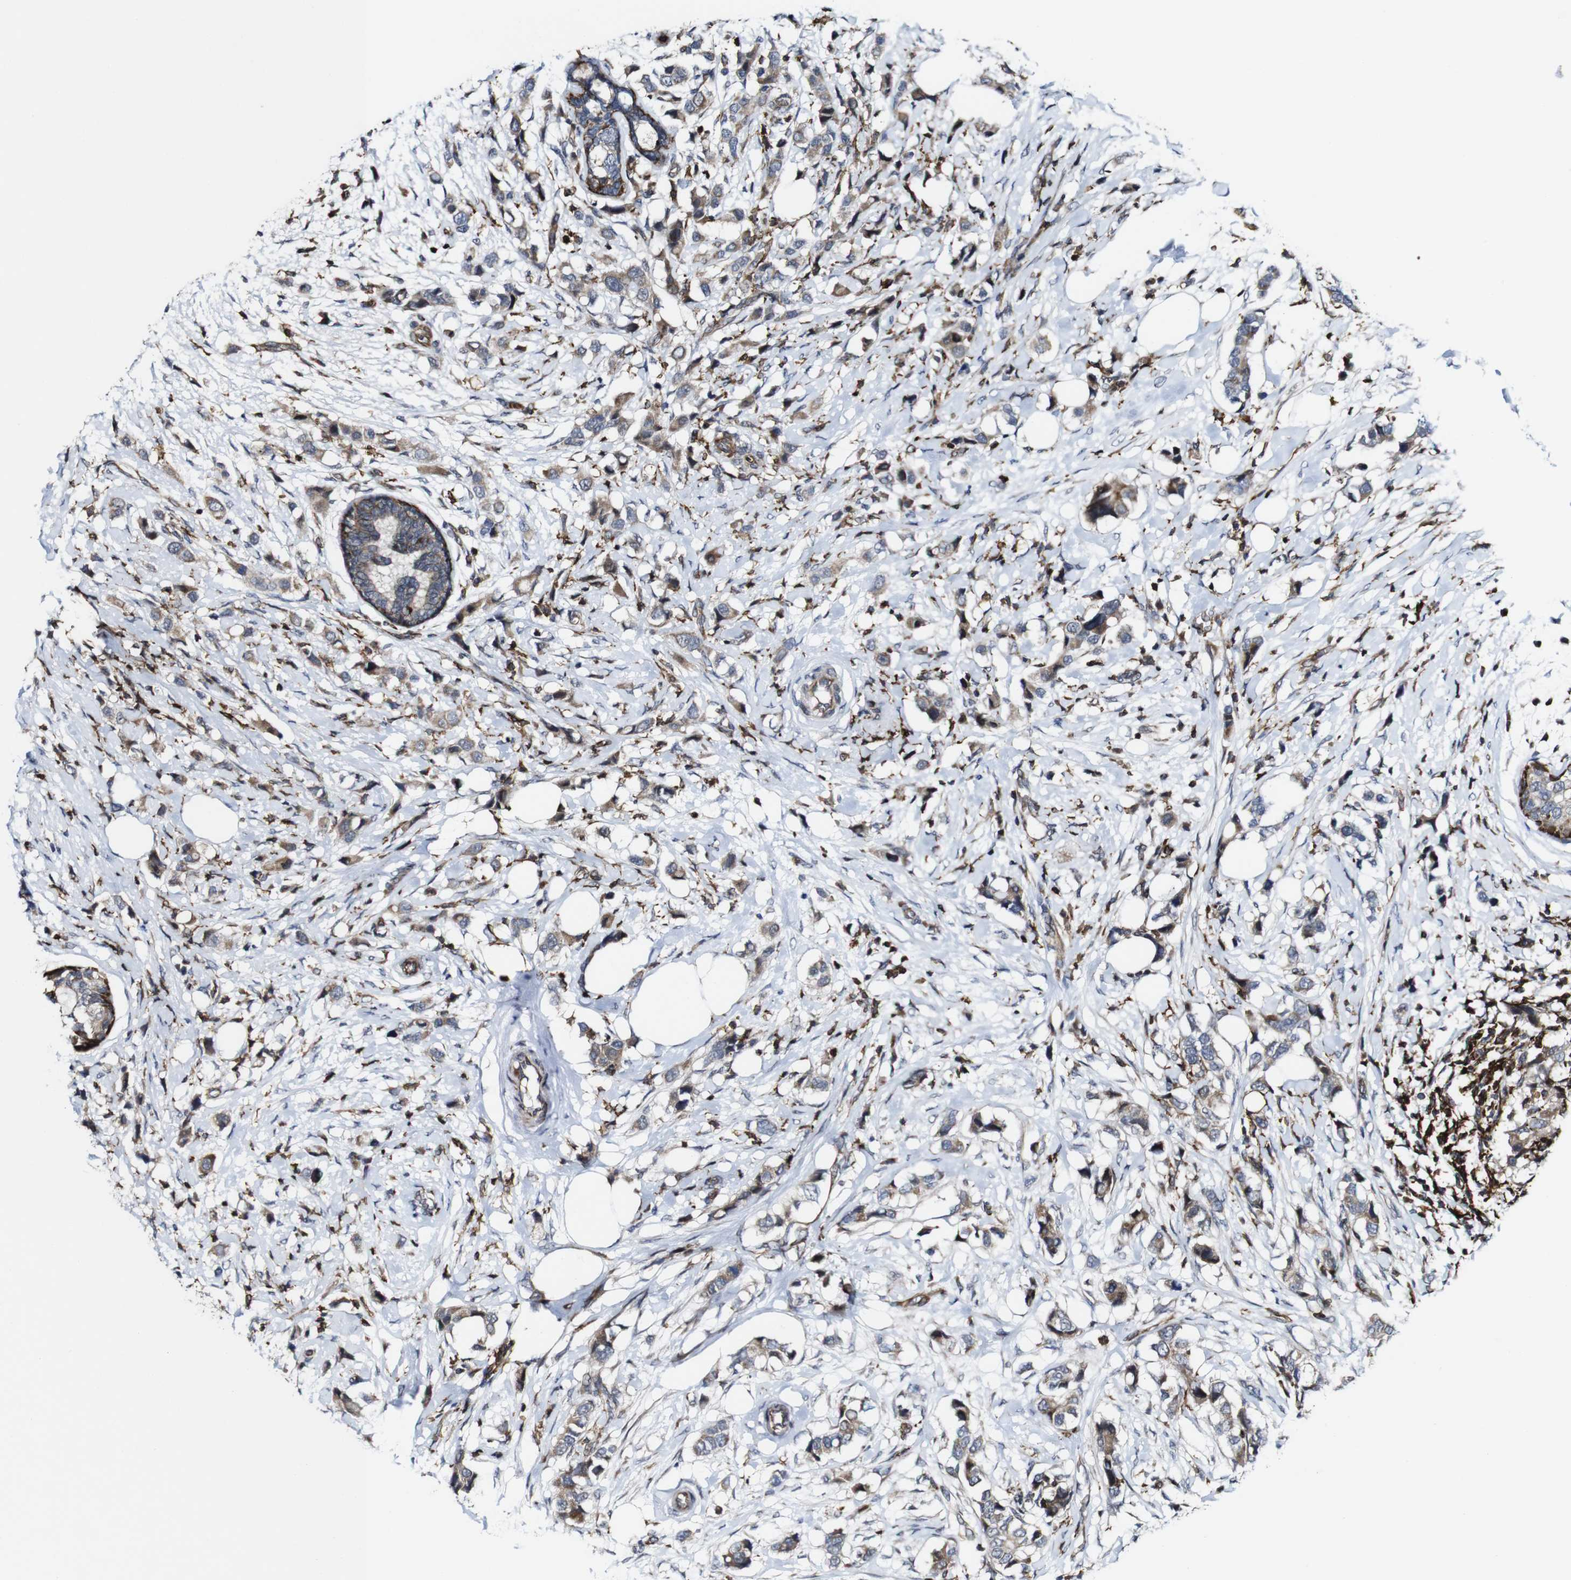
{"staining": {"intensity": "weak", "quantity": ">75%", "location": "cytoplasmic/membranous"}, "tissue": "breast cancer", "cell_type": "Tumor cells", "image_type": "cancer", "snomed": [{"axis": "morphology", "description": "Normal tissue, NOS"}, {"axis": "morphology", "description": "Duct carcinoma"}, {"axis": "topography", "description": "Breast"}], "caption": "Weak cytoplasmic/membranous protein expression is seen in about >75% of tumor cells in breast invasive ductal carcinoma.", "gene": "JAK2", "patient": {"sex": "female", "age": 50}}